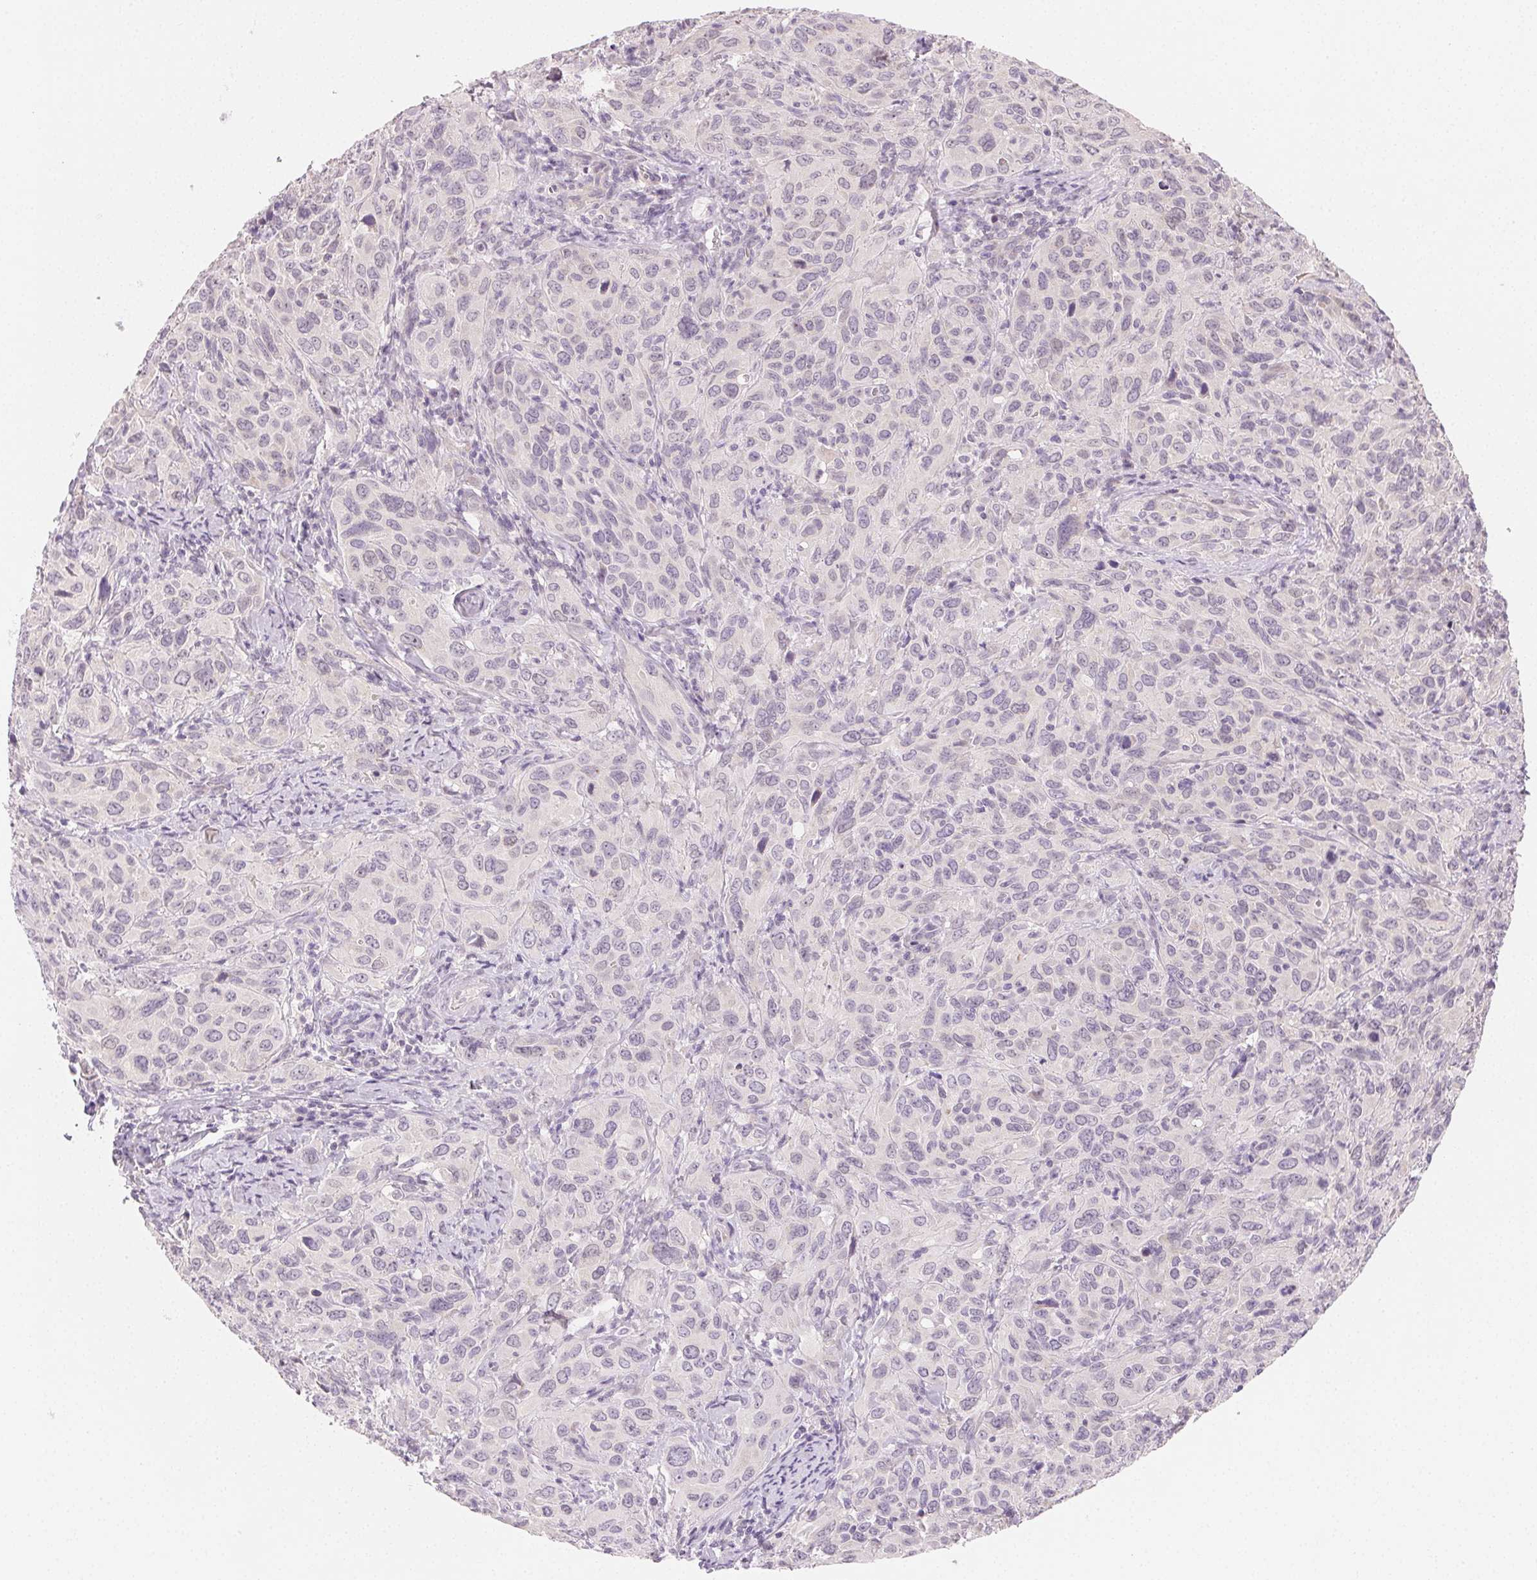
{"staining": {"intensity": "negative", "quantity": "none", "location": "none"}, "tissue": "cervical cancer", "cell_type": "Tumor cells", "image_type": "cancer", "snomed": [{"axis": "morphology", "description": "Normal tissue, NOS"}, {"axis": "morphology", "description": "Squamous cell carcinoma, NOS"}, {"axis": "topography", "description": "Cervix"}], "caption": "Tumor cells are negative for protein expression in human cervical squamous cell carcinoma. The staining is performed using DAB brown chromogen with nuclei counter-stained in using hematoxylin.", "gene": "MYBL1", "patient": {"sex": "female", "age": 51}}